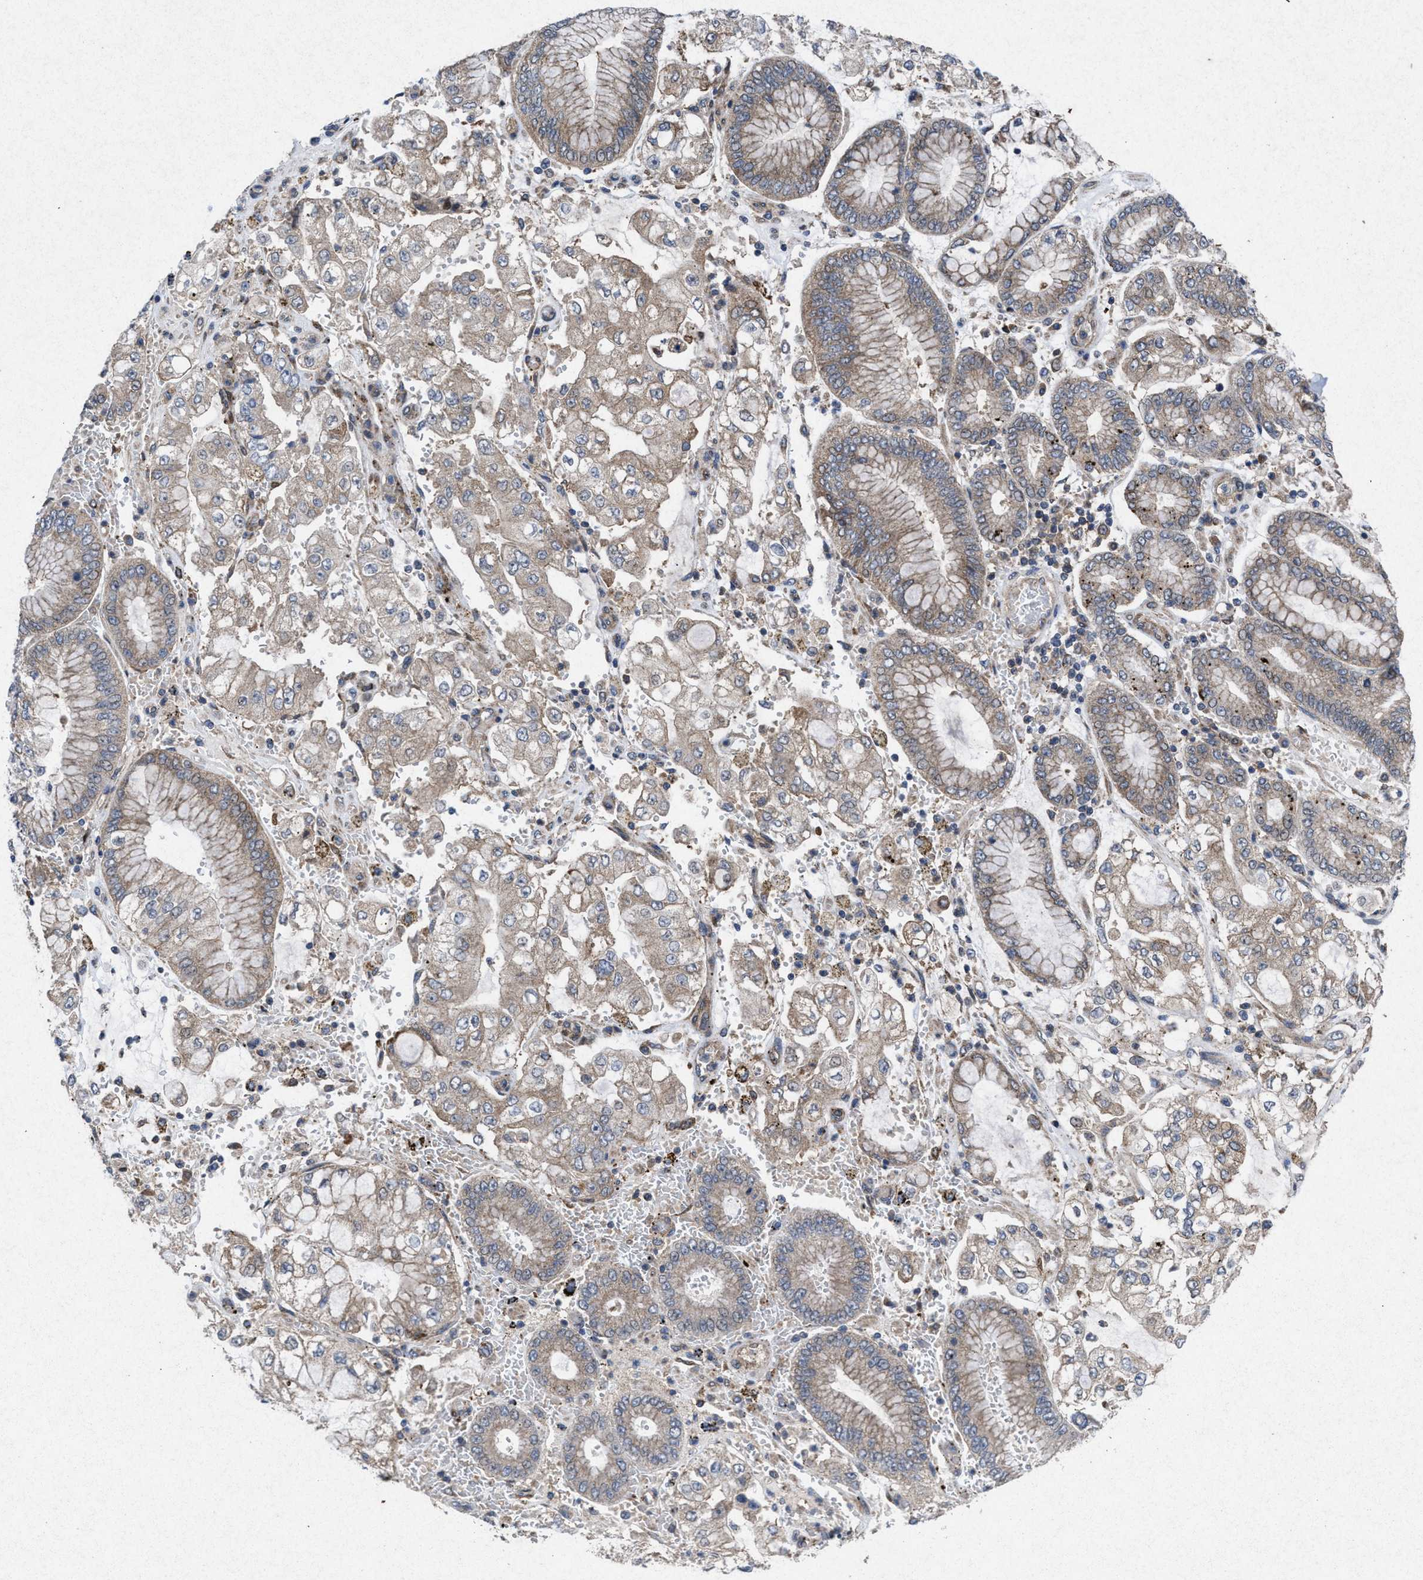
{"staining": {"intensity": "weak", "quantity": ">75%", "location": "cytoplasmic/membranous"}, "tissue": "stomach cancer", "cell_type": "Tumor cells", "image_type": "cancer", "snomed": [{"axis": "morphology", "description": "Adenocarcinoma, NOS"}, {"axis": "topography", "description": "Stomach"}], "caption": "IHC (DAB (3,3'-diaminobenzidine)) staining of stomach cancer reveals weak cytoplasmic/membranous protein positivity in about >75% of tumor cells.", "gene": "MSI2", "patient": {"sex": "male", "age": 76}}